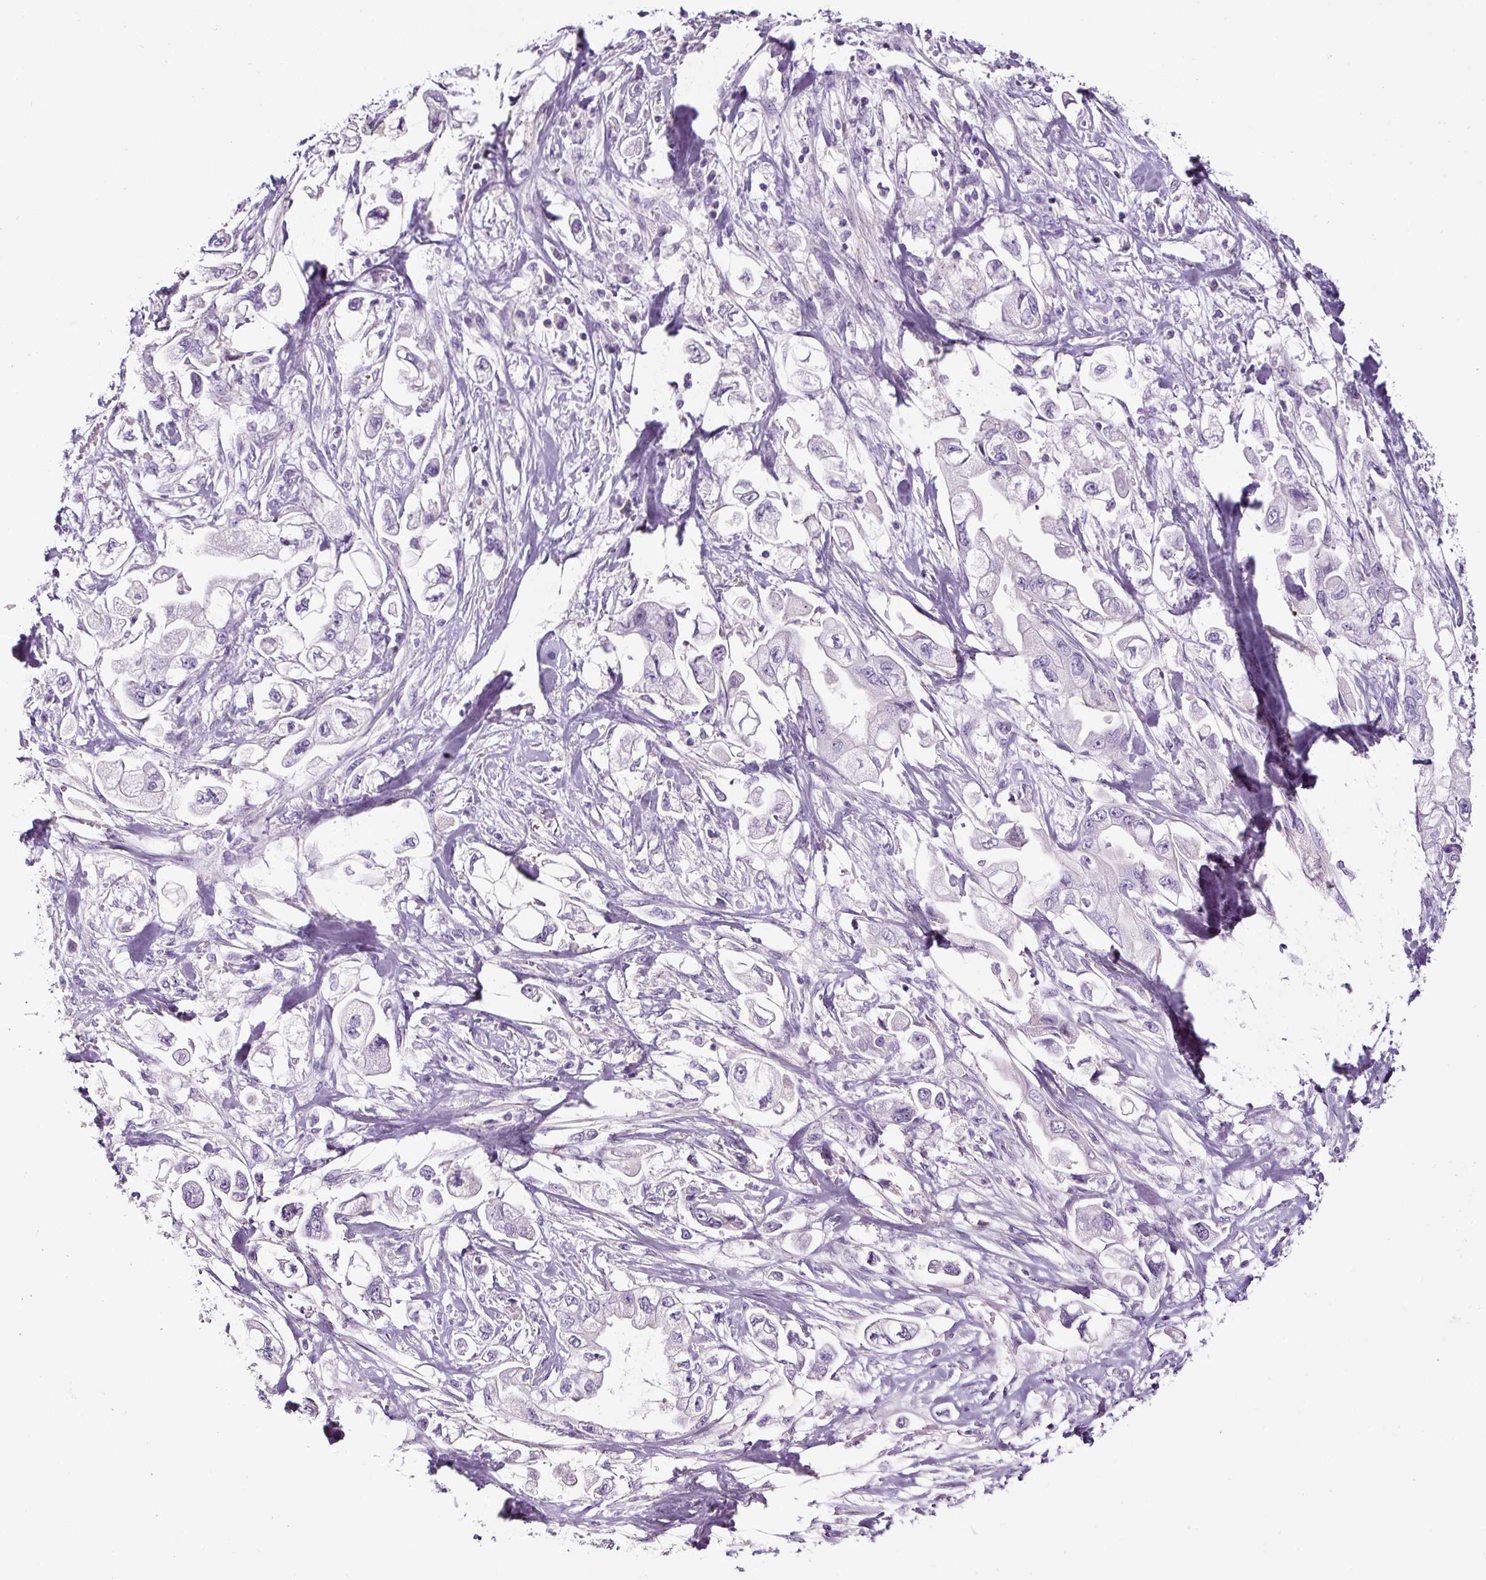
{"staining": {"intensity": "negative", "quantity": "none", "location": "none"}, "tissue": "stomach cancer", "cell_type": "Tumor cells", "image_type": "cancer", "snomed": [{"axis": "morphology", "description": "Adenocarcinoma, NOS"}, {"axis": "topography", "description": "Stomach"}], "caption": "Micrograph shows no protein expression in tumor cells of stomach adenocarcinoma tissue. The staining is performed using DAB brown chromogen with nuclei counter-stained in using hematoxylin.", "gene": "OR14A2", "patient": {"sex": "male", "age": 62}}